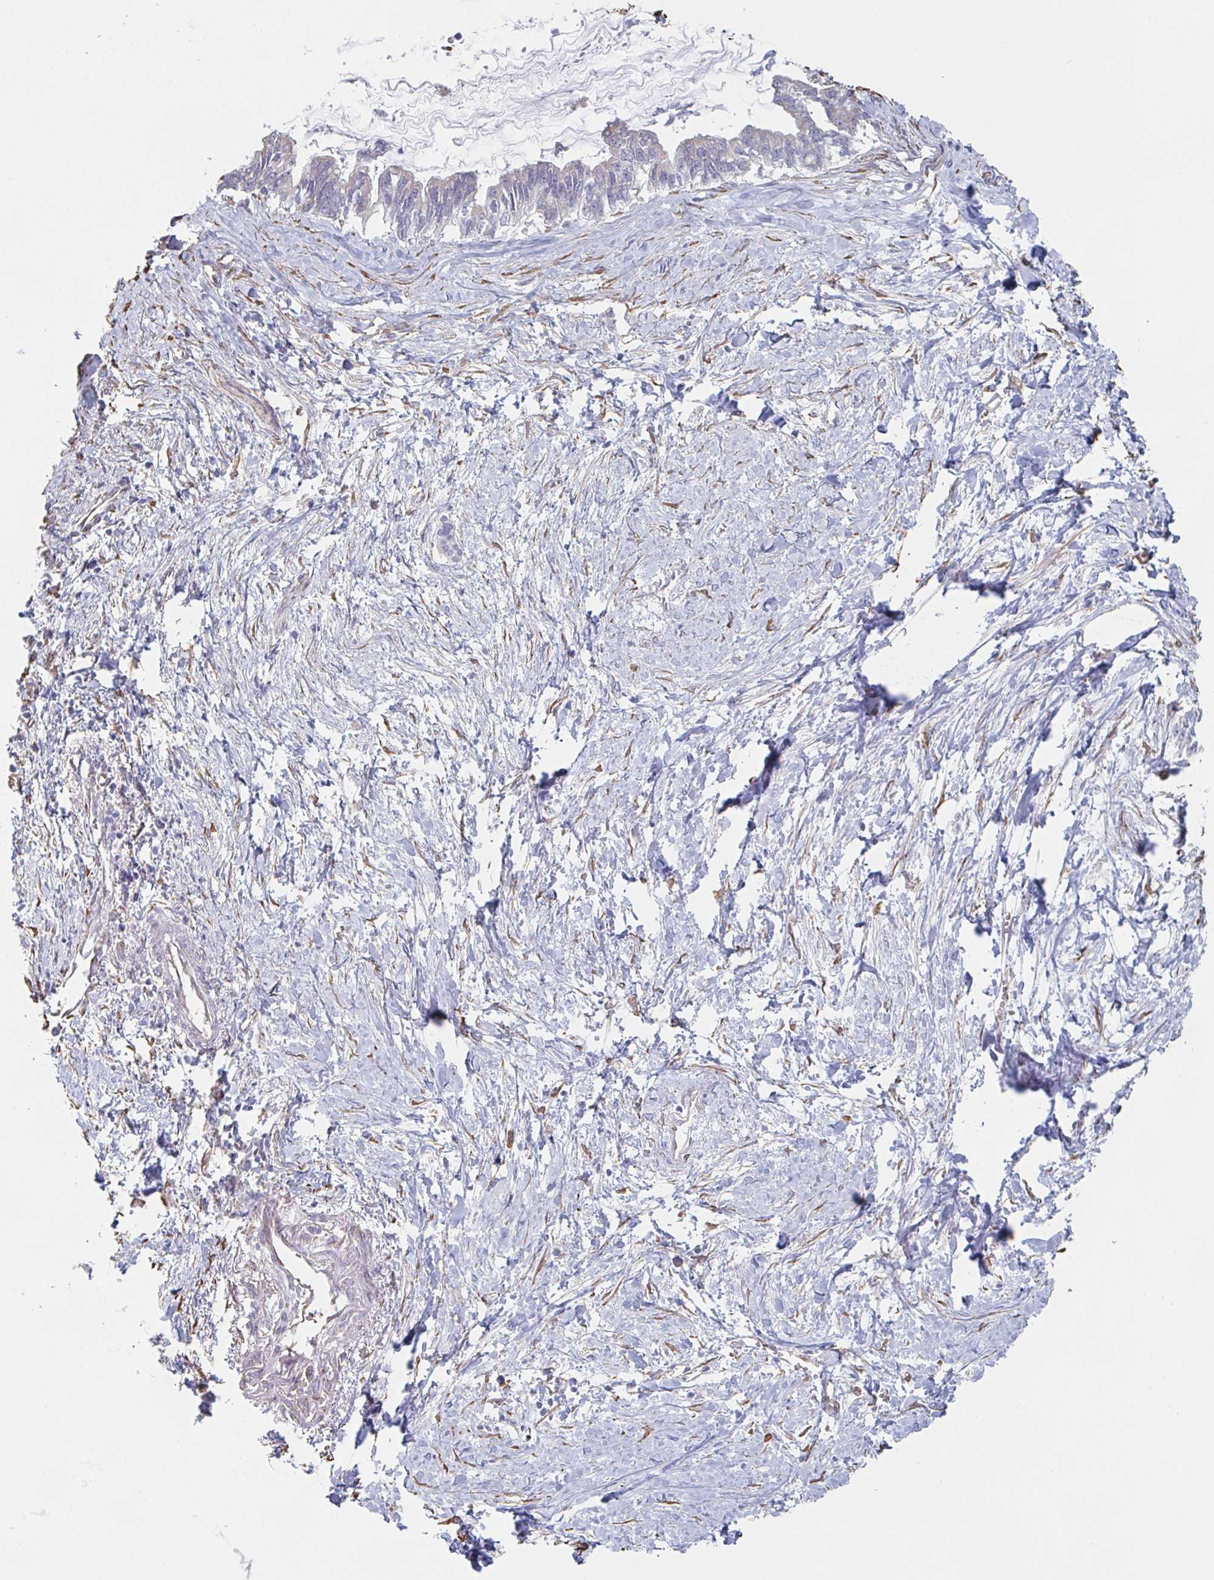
{"staining": {"intensity": "negative", "quantity": "none", "location": "none"}, "tissue": "pancreatic cancer", "cell_type": "Tumor cells", "image_type": "cancer", "snomed": [{"axis": "morphology", "description": "Adenocarcinoma, NOS"}, {"axis": "topography", "description": "Pancreas"}], "caption": "Image shows no protein staining in tumor cells of pancreatic adenocarcinoma tissue.", "gene": "RAB5IF", "patient": {"sex": "male", "age": 61}}